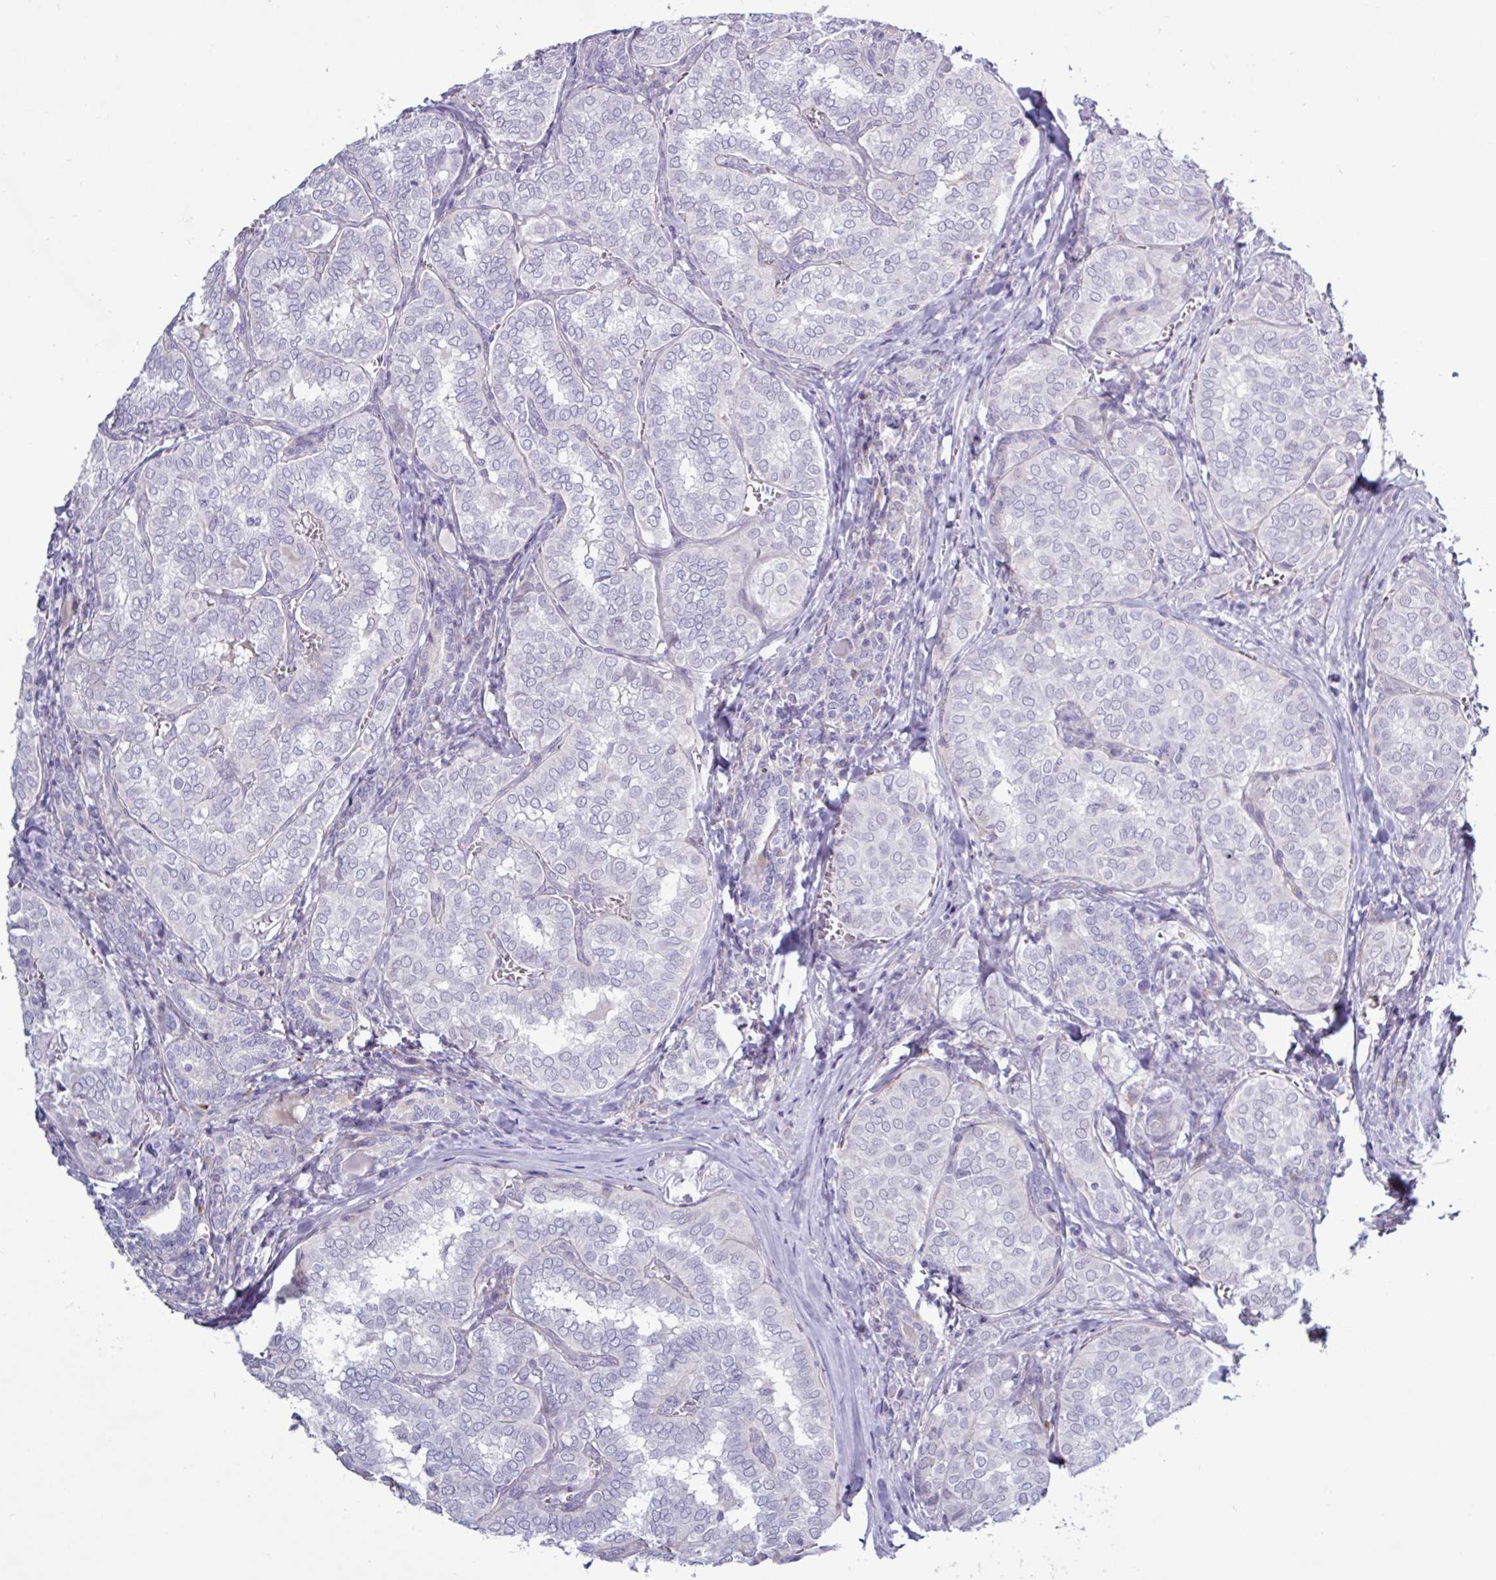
{"staining": {"intensity": "negative", "quantity": "none", "location": "none"}, "tissue": "thyroid cancer", "cell_type": "Tumor cells", "image_type": "cancer", "snomed": [{"axis": "morphology", "description": "Papillary adenocarcinoma, NOS"}, {"axis": "topography", "description": "Thyroid gland"}], "caption": "Image shows no protein staining in tumor cells of thyroid cancer (papillary adenocarcinoma) tissue. The staining was performed using DAB (3,3'-diaminobenzidine) to visualize the protein expression in brown, while the nuclei were stained in blue with hematoxylin (Magnification: 20x).", "gene": "AMIGO2", "patient": {"sex": "female", "age": 30}}